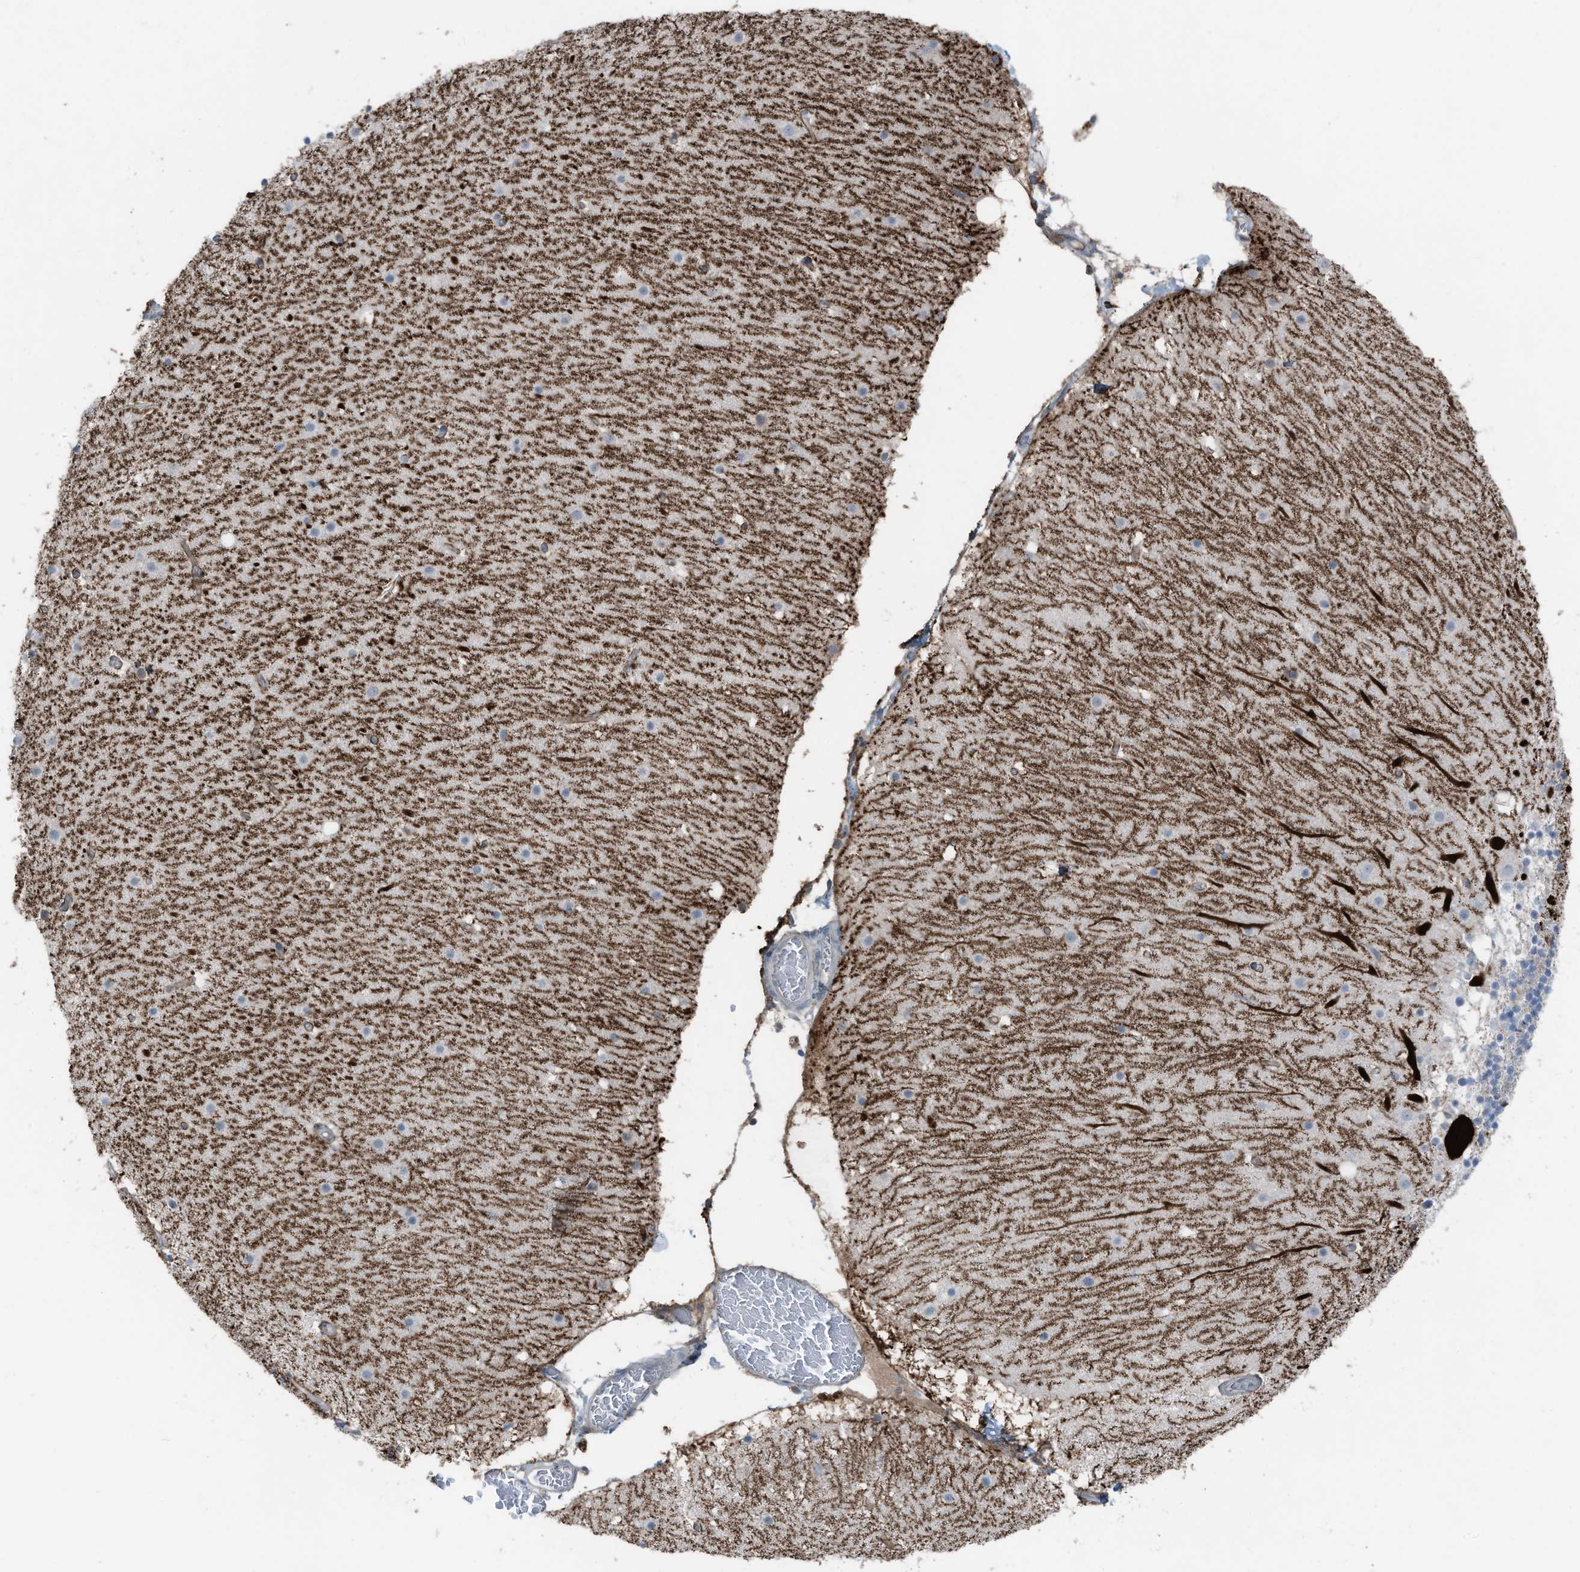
{"staining": {"intensity": "weak", "quantity": "<25%", "location": "cytoplasmic/membranous"}, "tissue": "cerebellum", "cell_type": "Cells in granular layer", "image_type": "normal", "snomed": [{"axis": "morphology", "description": "Normal tissue, NOS"}, {"axis": "topography", "description": "Cerebellum"}], "caption": "DAB immunohistochemical staining of normal human cerebellum exhibits no significant positivity in cells in granular layer.", "gene": "ARHGEF33", "patient": {"sex": "male", "age": 57}}